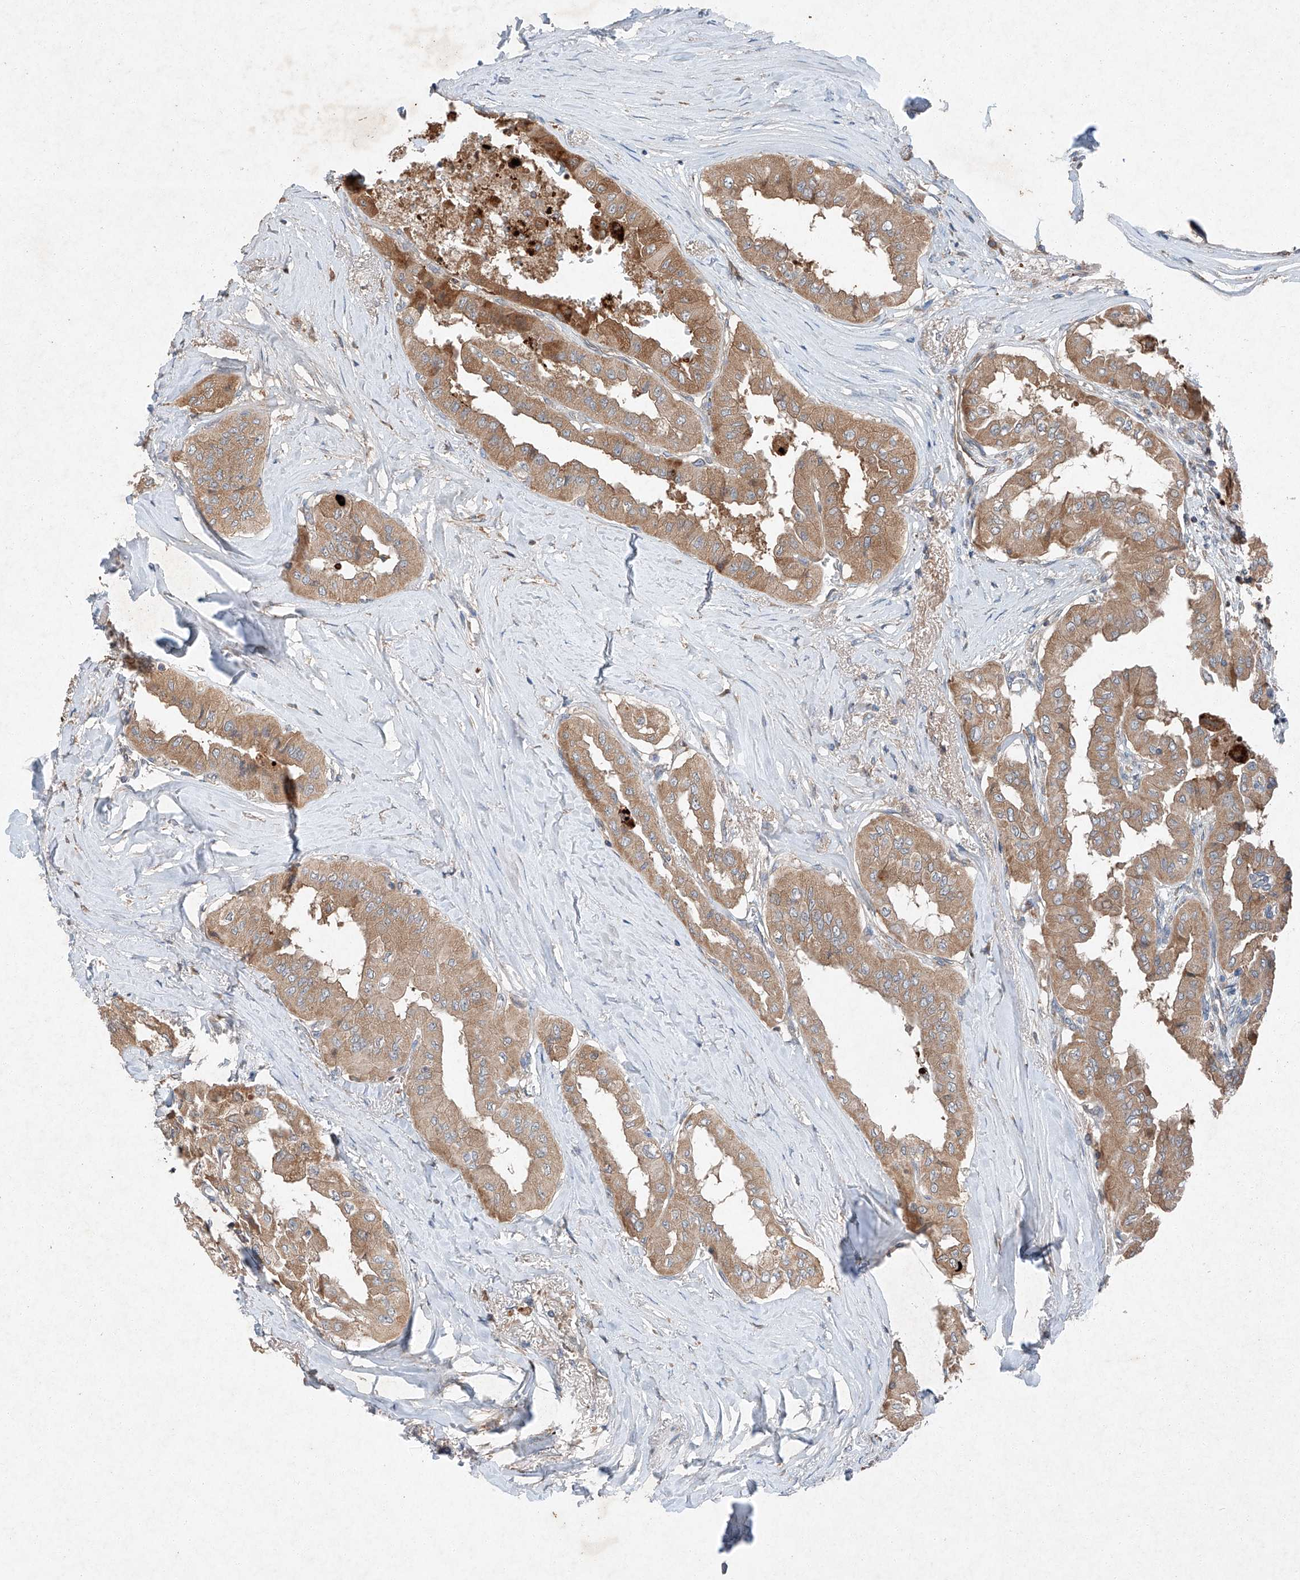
{"staining": {"intensity": "moderate", "quantity": ">75%", "location": "cytoplasmic/membranous"}, "tissue": "thyroid cancer", "cell_type": "Tumor cells", "image_type": "cancer", "snomed": [{"axis": "morphology", "description": "Papillary adenocarcinoma, NOS"}, {"axis": "topography", "description": "Thyroid gland"}], "caption": "Papillary adenocarcinoma (thyroid) stained with a protein marker exhibits moderate staining in tumor cells.", "gene": "RUSC1", "patient": {"sex": "female", "age": 59}}